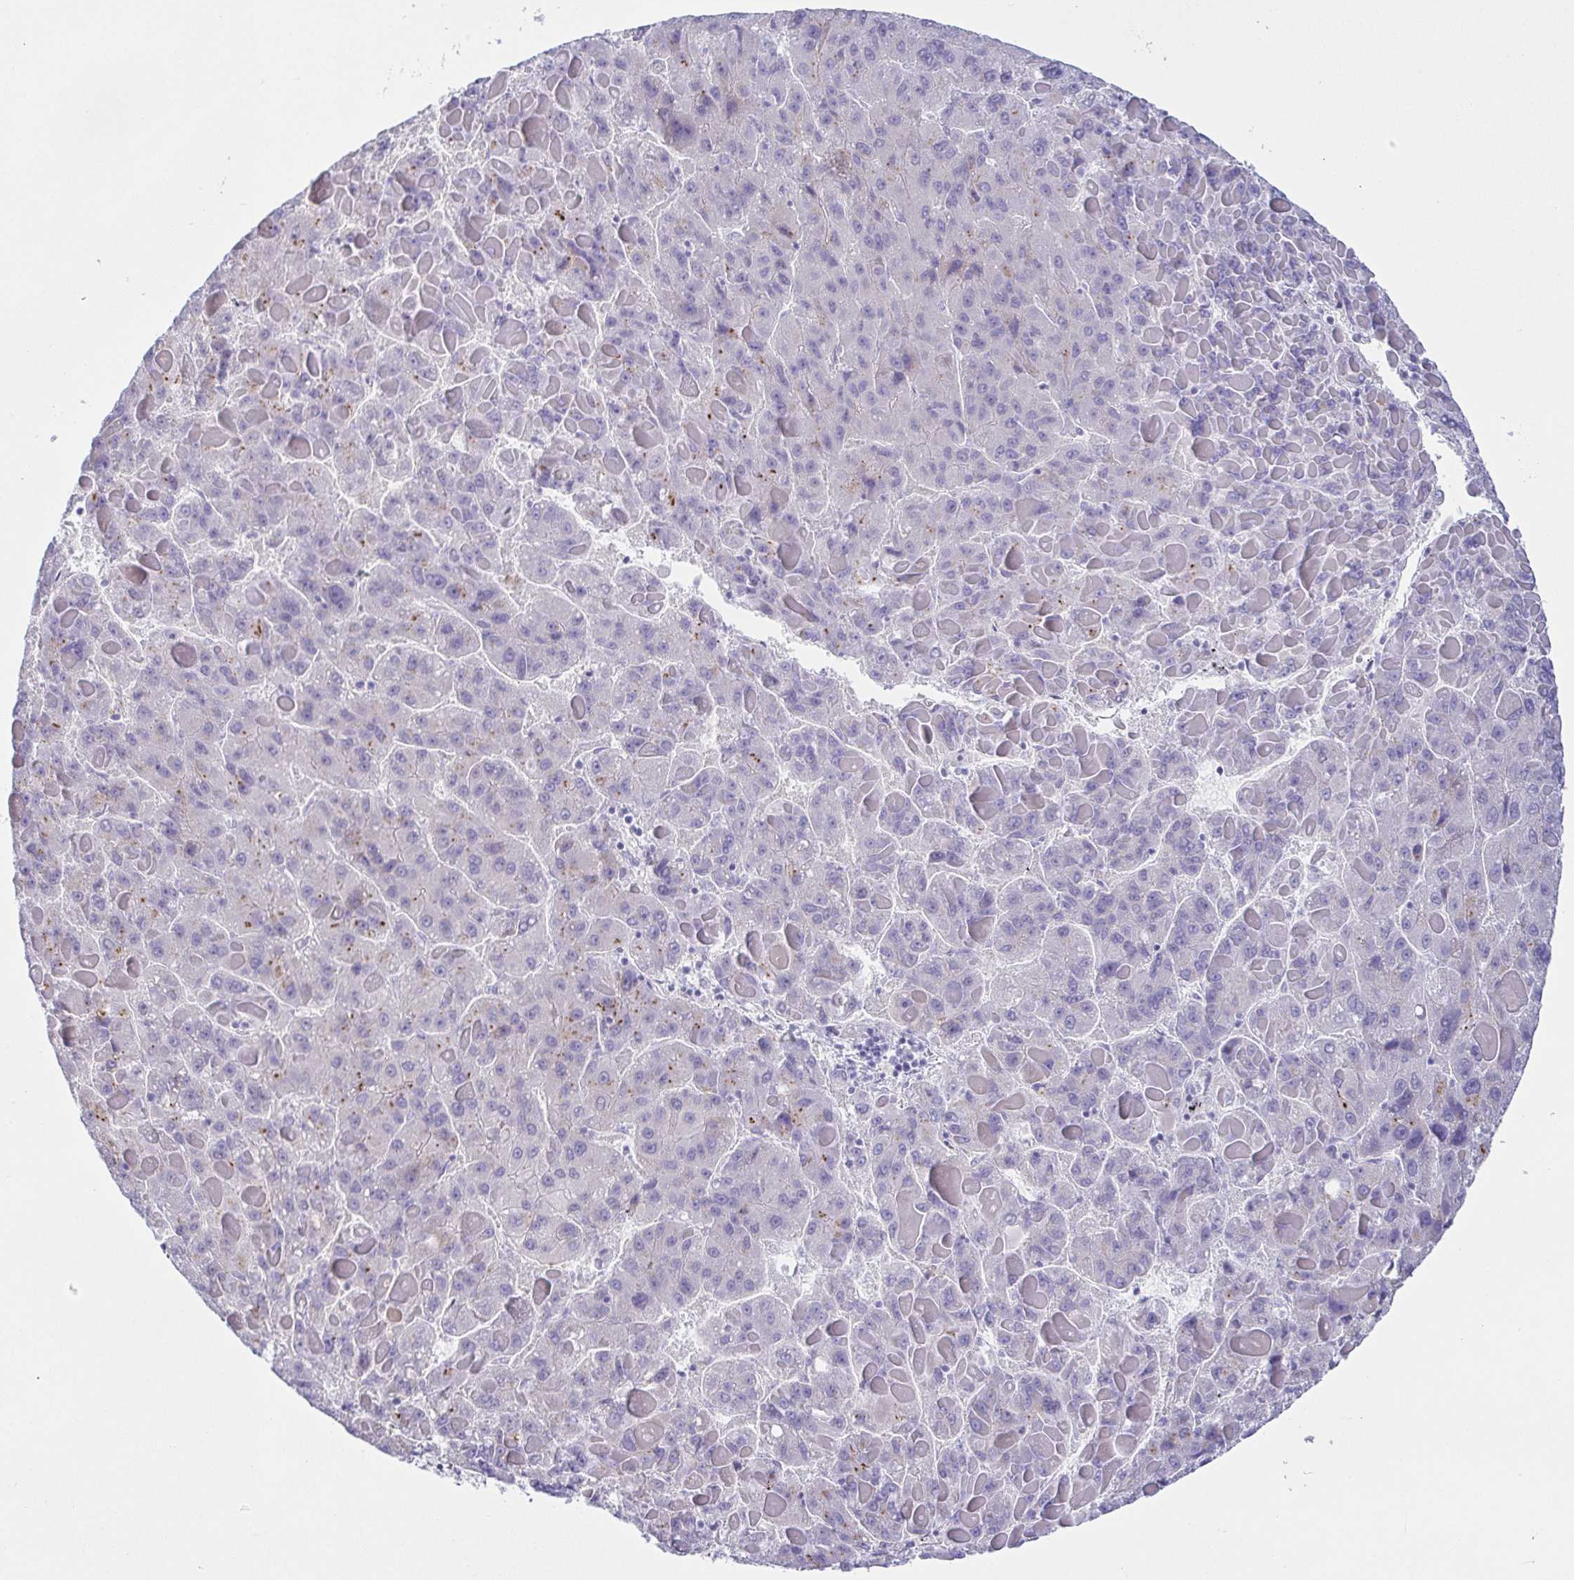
{"staining": {"intensity": "moderate", "quantity": "<25%", "location": "cytoplasmic/membranous"}, "tissue": "liver cancer", "cell_type": "Tumor cells", "image_type": "cancer", "snomed": [{"axis": "morphology", "description": "Carcinoma, Hepatocellular, NOS"}, {"axis": "topography", "description": "Liver"}], "caption": "A histopathology image of human liver cancer stained for a protein reveals moderate cytoplasmic/membranous brown staining in tumor cells. Using DAB (brown) and hematoxylin (blue) stains, captured at high magnification using brightfield microscopy.", "gene": "LDLRAD1", "patient": {"sex": "female", "age": 82}}